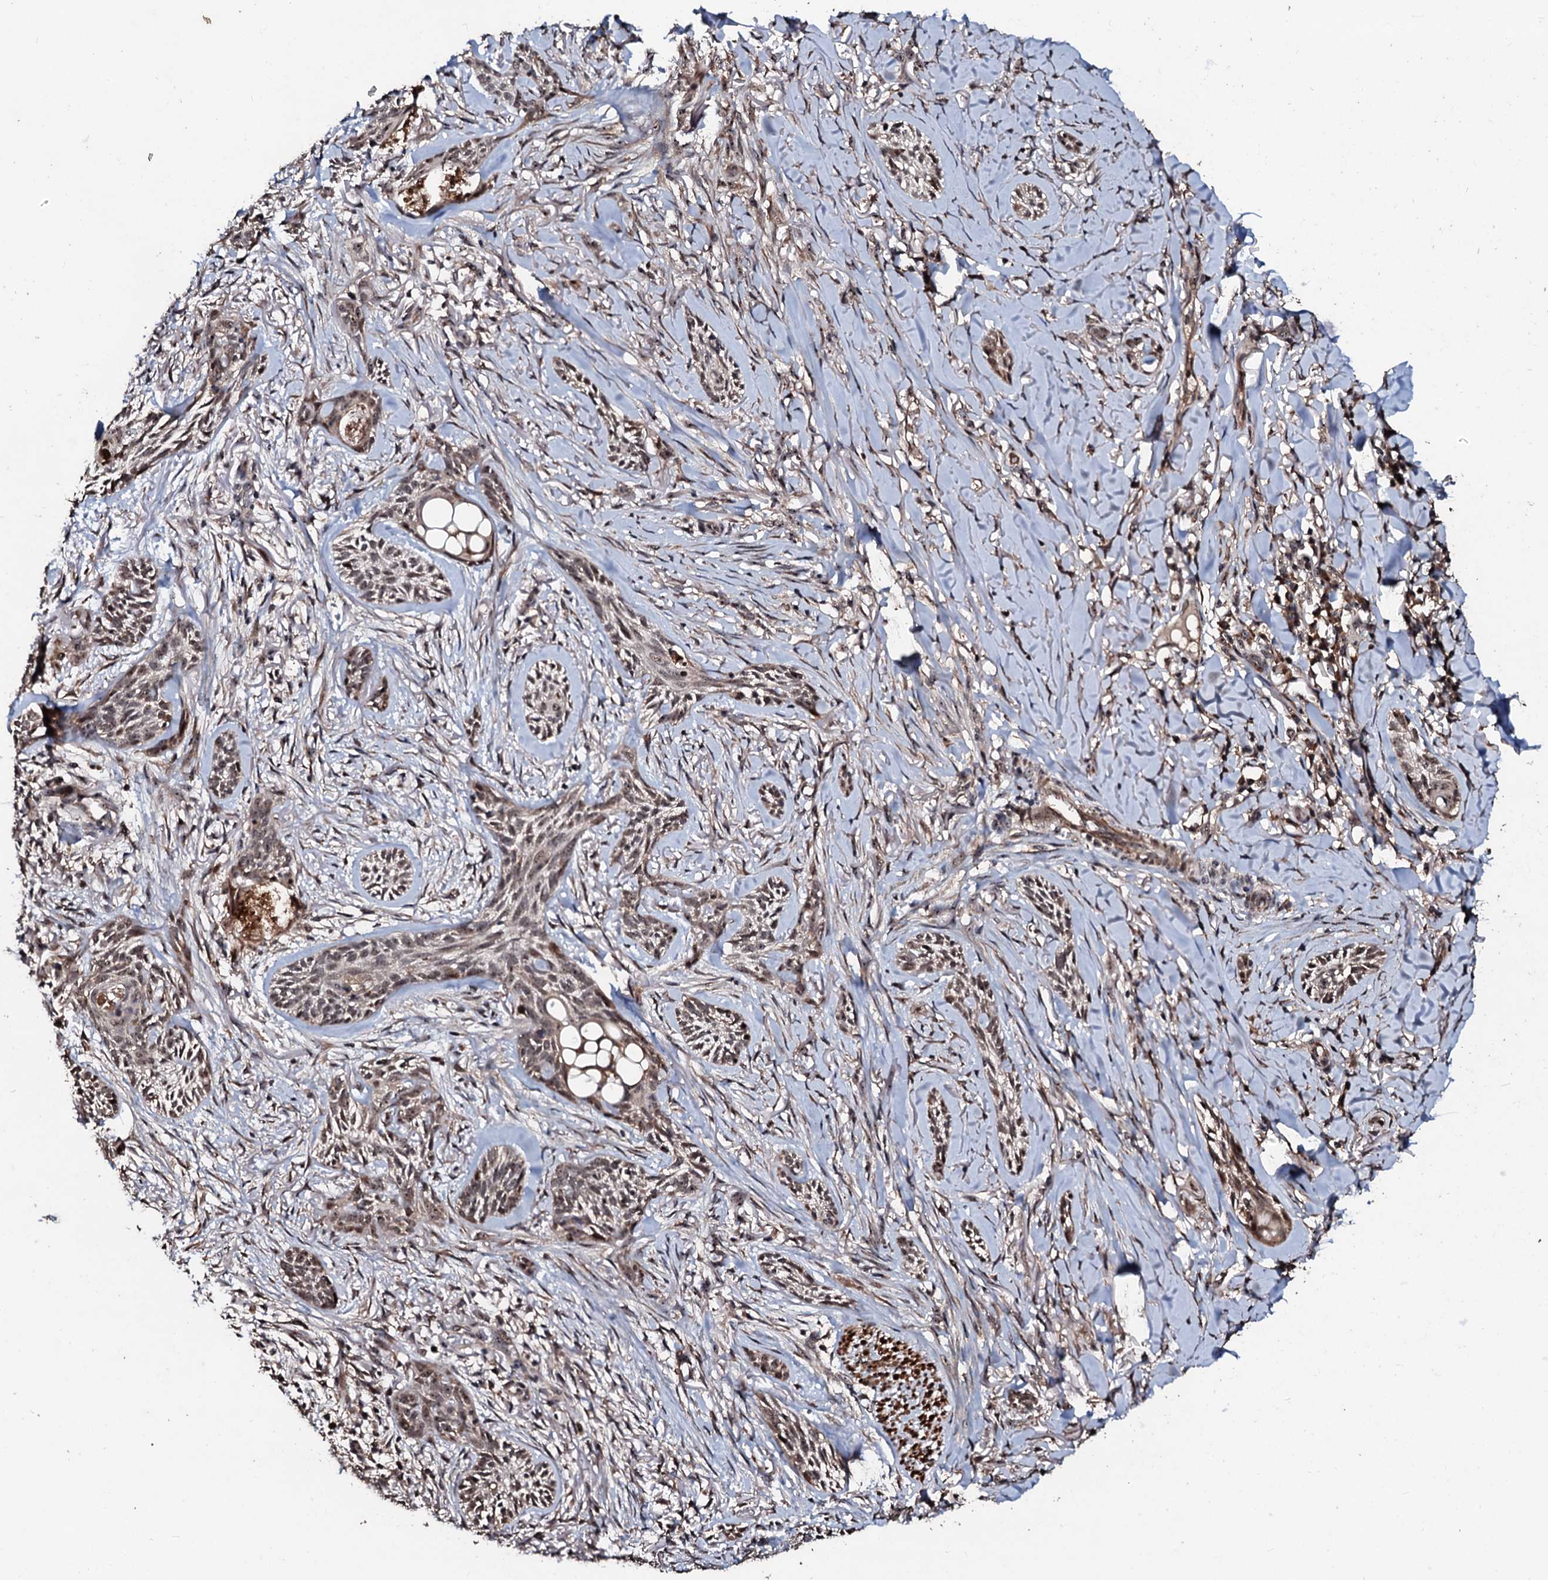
{"staining": {"intensity": "moderate", "quantity": ">75%", "location": "nuclear"}, "tissue": "skin cancer", "cell_type": "Tumor cells", "image_type": "cancer", "snomed": [{"axis": "morphology", "description": "Basal cell carcinoma"}, {"axis": "topography", "description": "Skin"}], "caption": "Moderate nuclear staining for a protein is appreciated in approximately >75% of tumor cells of skin cancer using immunohistochemistry (IHC).", "gene": "SUPT7L", "patient": {"sex": "female", "age": 59}}